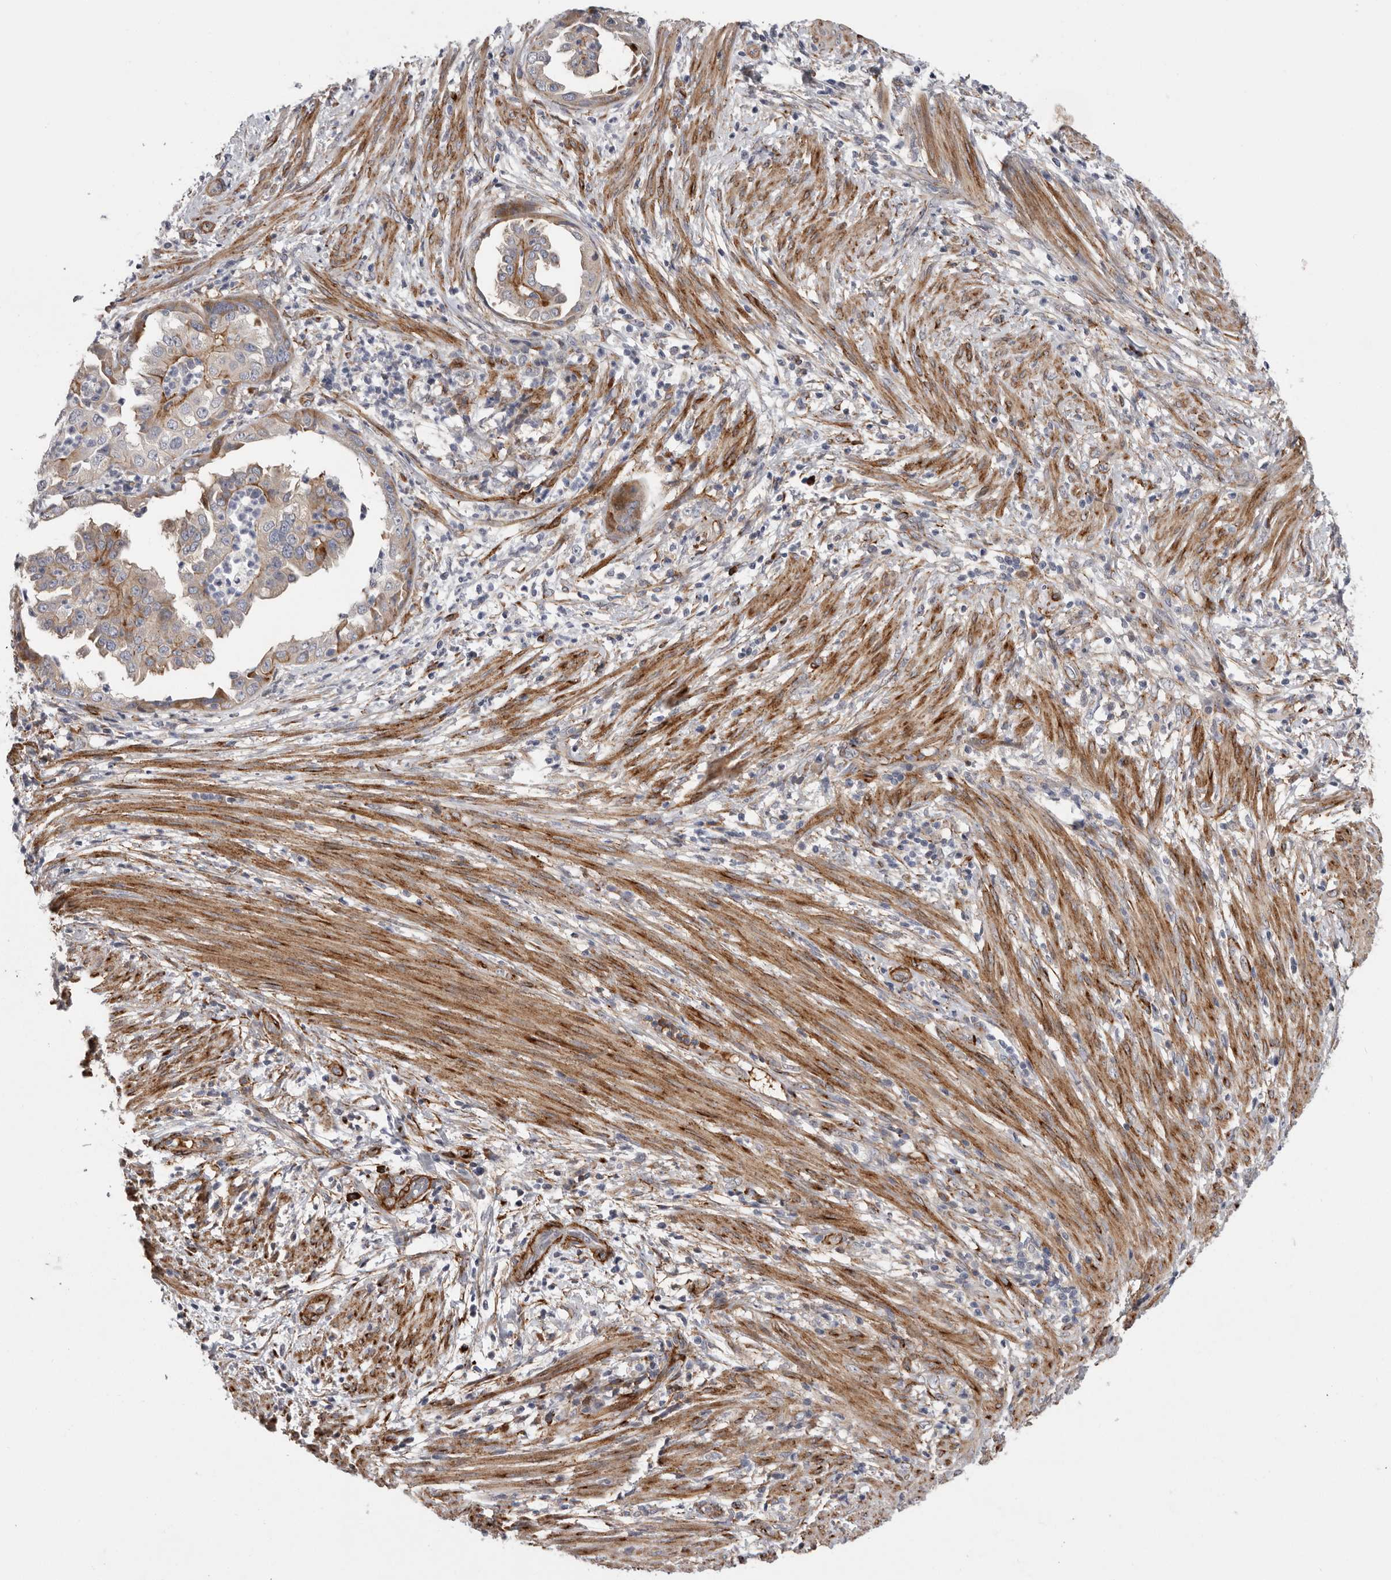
{"staining": {"intensity": "moderate", "quantity": "25%-75%", "location": "cytoplasmic/membranous"}, "tissue": "endometrial cancer", "cell_type": "Tumor cells", "image_type": "cancer", "snomed": [{"axis": "morphology", "description": "Adenocarcinoma, NOS"}, {"axis": "topography", "description": "Endometrium"}], "caption": "Immunohistochemical staining of human endometrial adenocarcinoma reveals medium levels of moderate cytoplasmic/membranous protein expression in approximately 25%-75% of tumor cells. The protein is stained brown, and the nuclei are stained in blue (DAB (3,3'-diaminobenzidine) IHC with brightfield microscopy, high magnification).", "gene": "ATXN3L", "patient": {"sex": "female", "age": 85}}